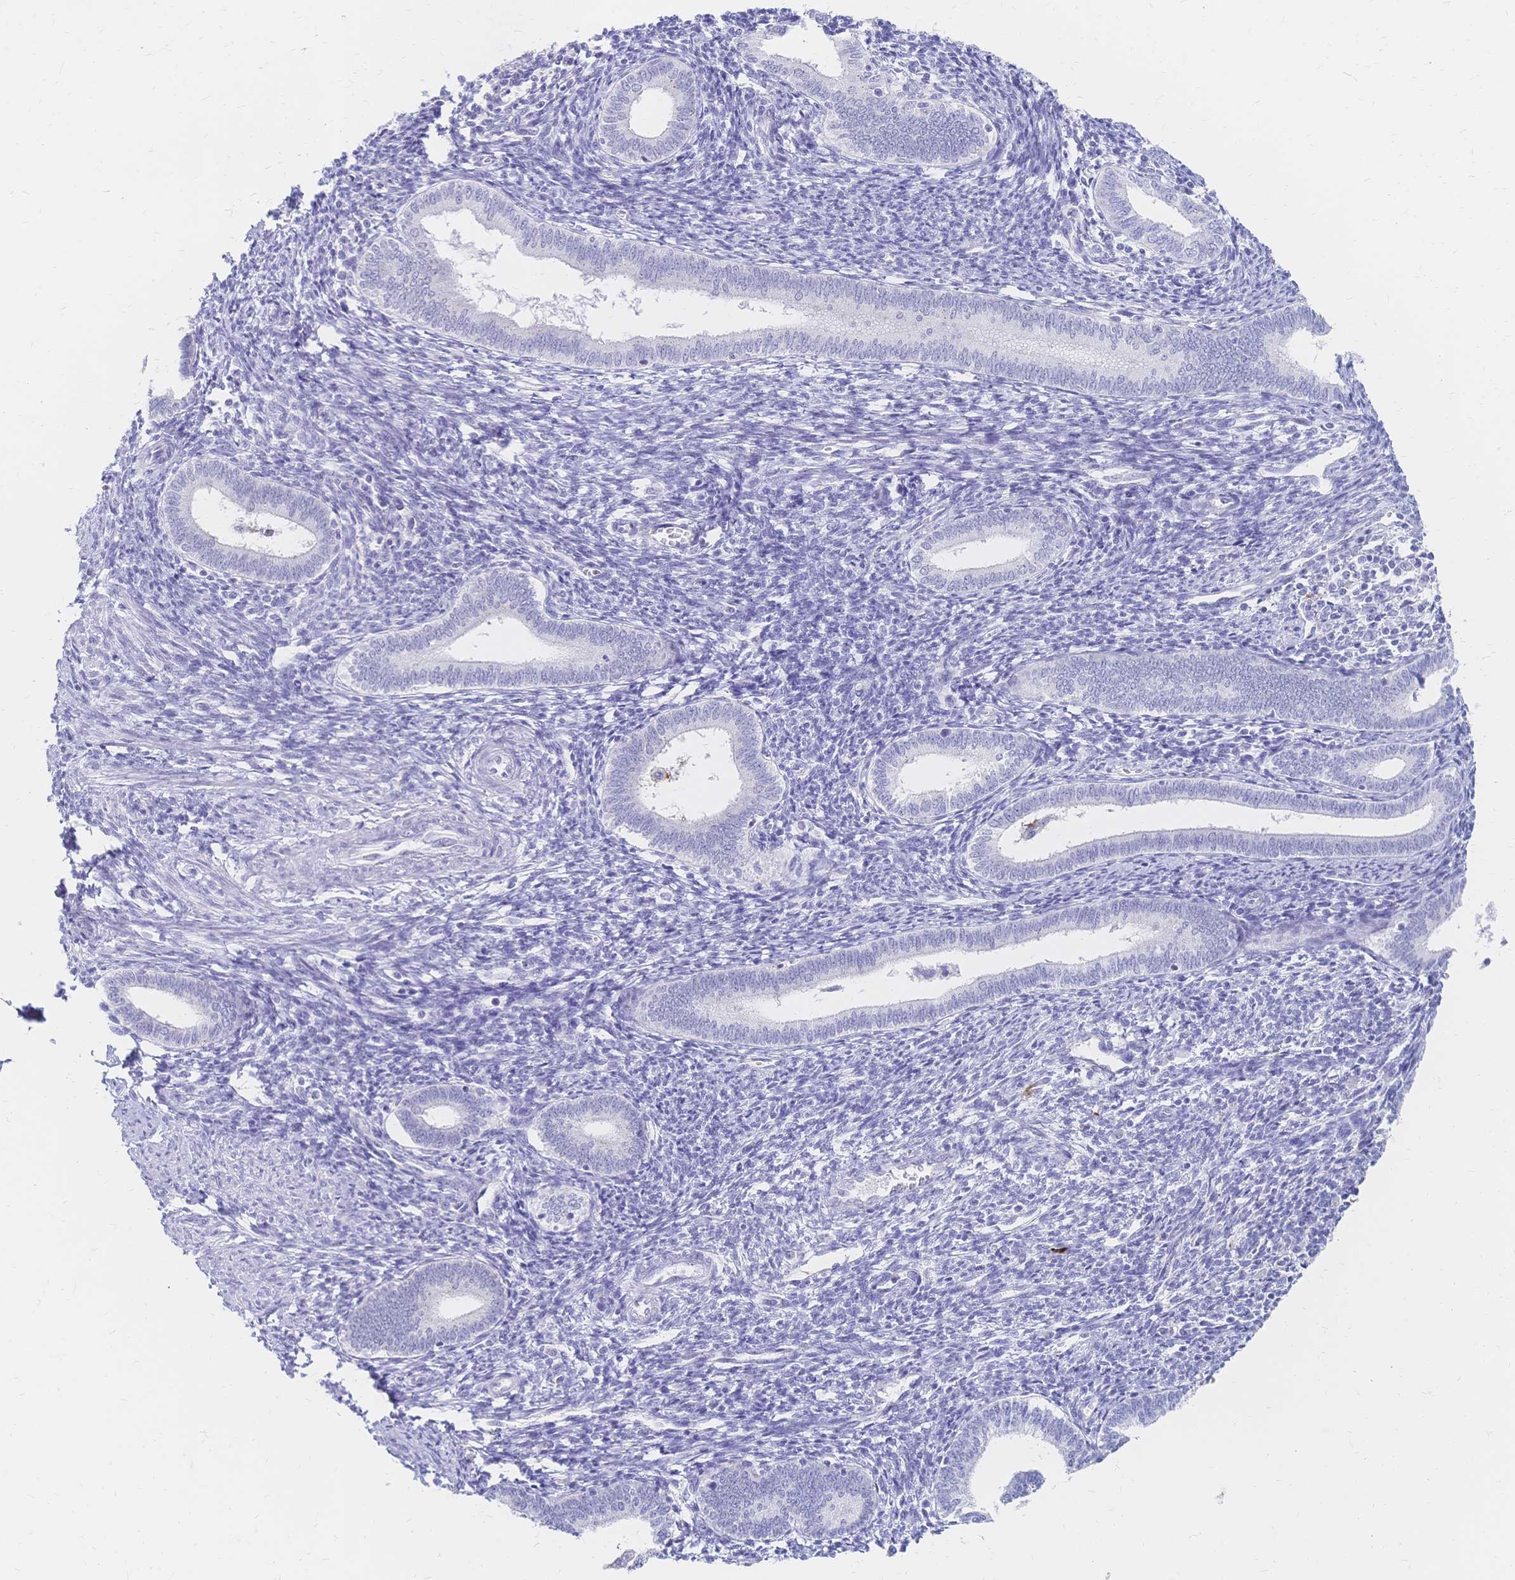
{"staining": {"intensity": "negative", "quantity": "none", "location": "none"}, "tissue": "endometrium", "cell_type": "Cells in endometrial stroma", "image_type": "normal", "snomed": [{"axis": "morphology", "description": "Normal tissue, NOS"}, {"axis": "topography", "description": "Endometrium"}], "caption": "The image shows no staining of cells in endometrial stroma in benign endometrium.", "gene": "PSORS1C2", "patient": {"sex": "female", "age": 41}}